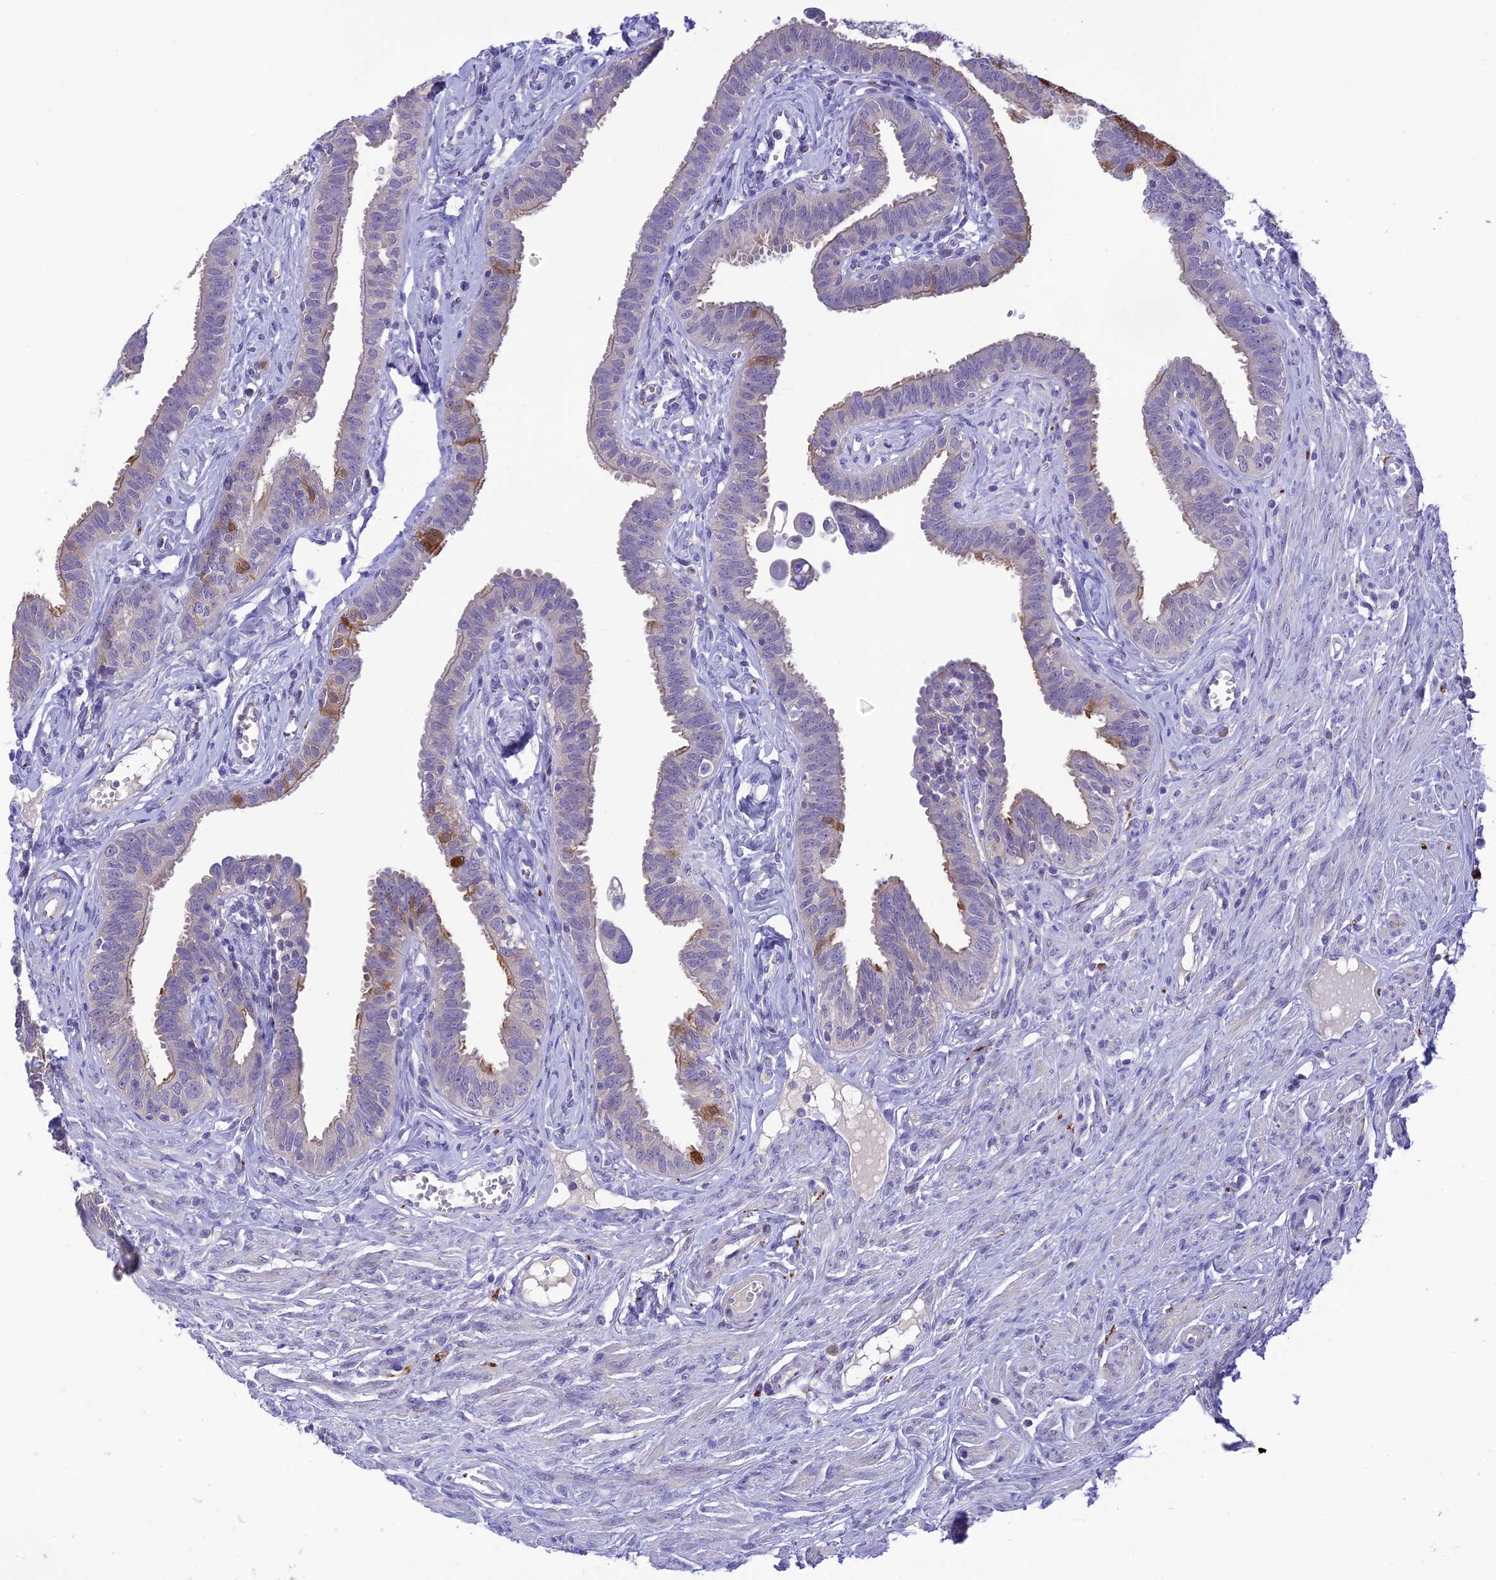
{"staining": {"intensity": "moderate", "quantity": "<25%", "location": "cytoplasmic/membranous,nuclear"}, "tissue": "fallopian tube", "cell_type": "Glandular cells", "image_type": "normal", "snomed": [{"axis": "morphology", "description": "Normal tissue, NOS"}, {"axis": "morphology", "description": "Carcinoma, NOS"}, {"axis": "topography", "description": "Fallopian tube"}, {"axis": "topography", "description": "Ovary"}], "caption": "The photomicrograph displays immunohistochemical staining of unremarkable fallopian tube. There is moderate cytoplasmic/membranous,nuclear expression is identified in about <25% of glandular cells.", "gene": "XPO7", "patient": {"sex": "female", "age": 59}}